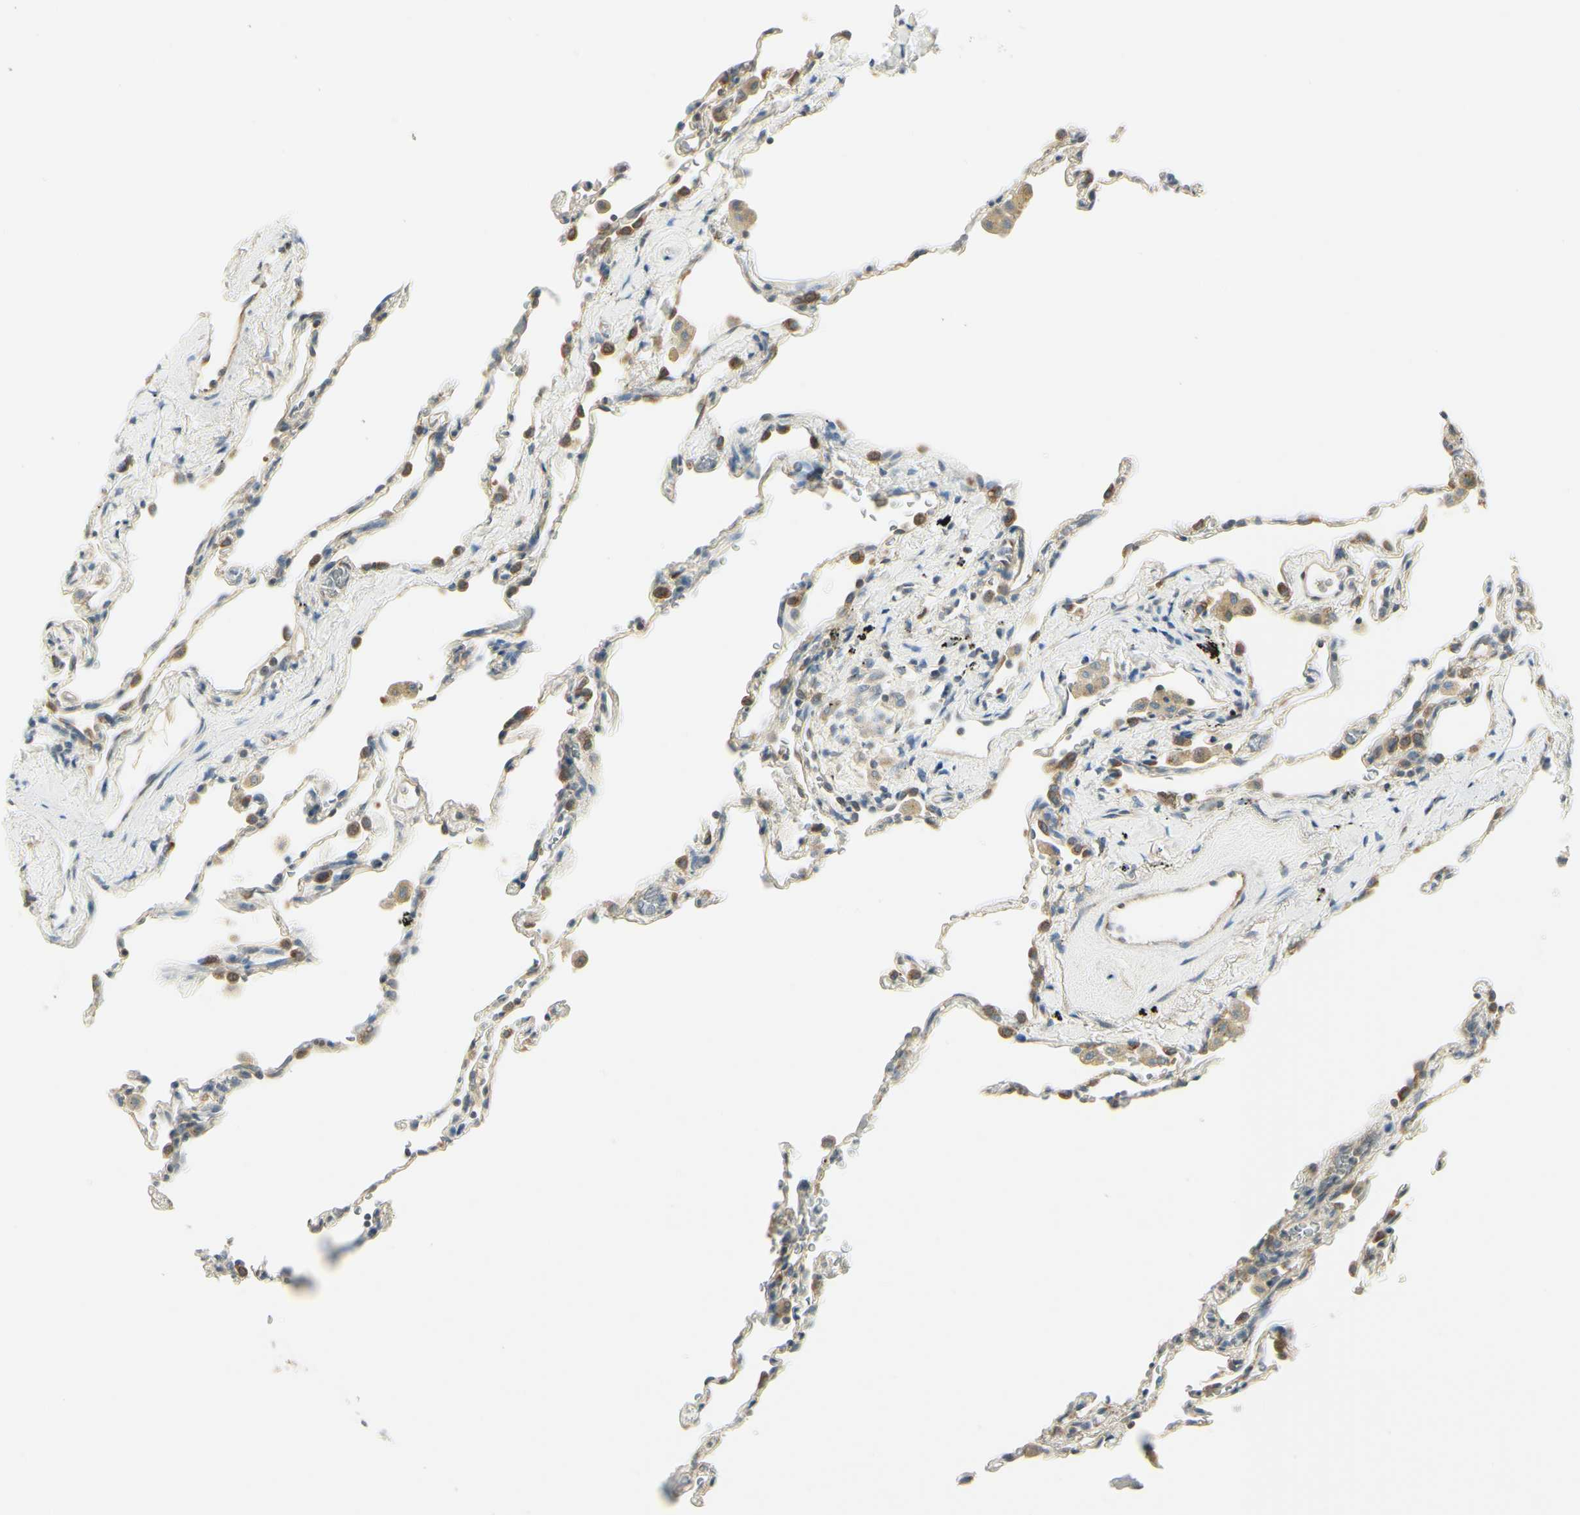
{"staining": {"intensity": "moderate", "quantity": "25%-75%", "location": "cytoplasmic/membranous"}, "tissue": "lung", "cell_type": "Alveolar cells", "image_type": "normal", "snomed": [{"axis": "morphology", "description": "Normal tissue, NOS"}, {"axis": "topography", "description": "Lung"}], "caption": "This histopathology image shows immunohistochemistry staining of unremarkable human lung, with medium moderate cytoplasmic/membranous staining in approximately 25%-75% of alveolar cells.", "gene": "IGDCC4", "patient": {"sex": "male", "age": 59}}